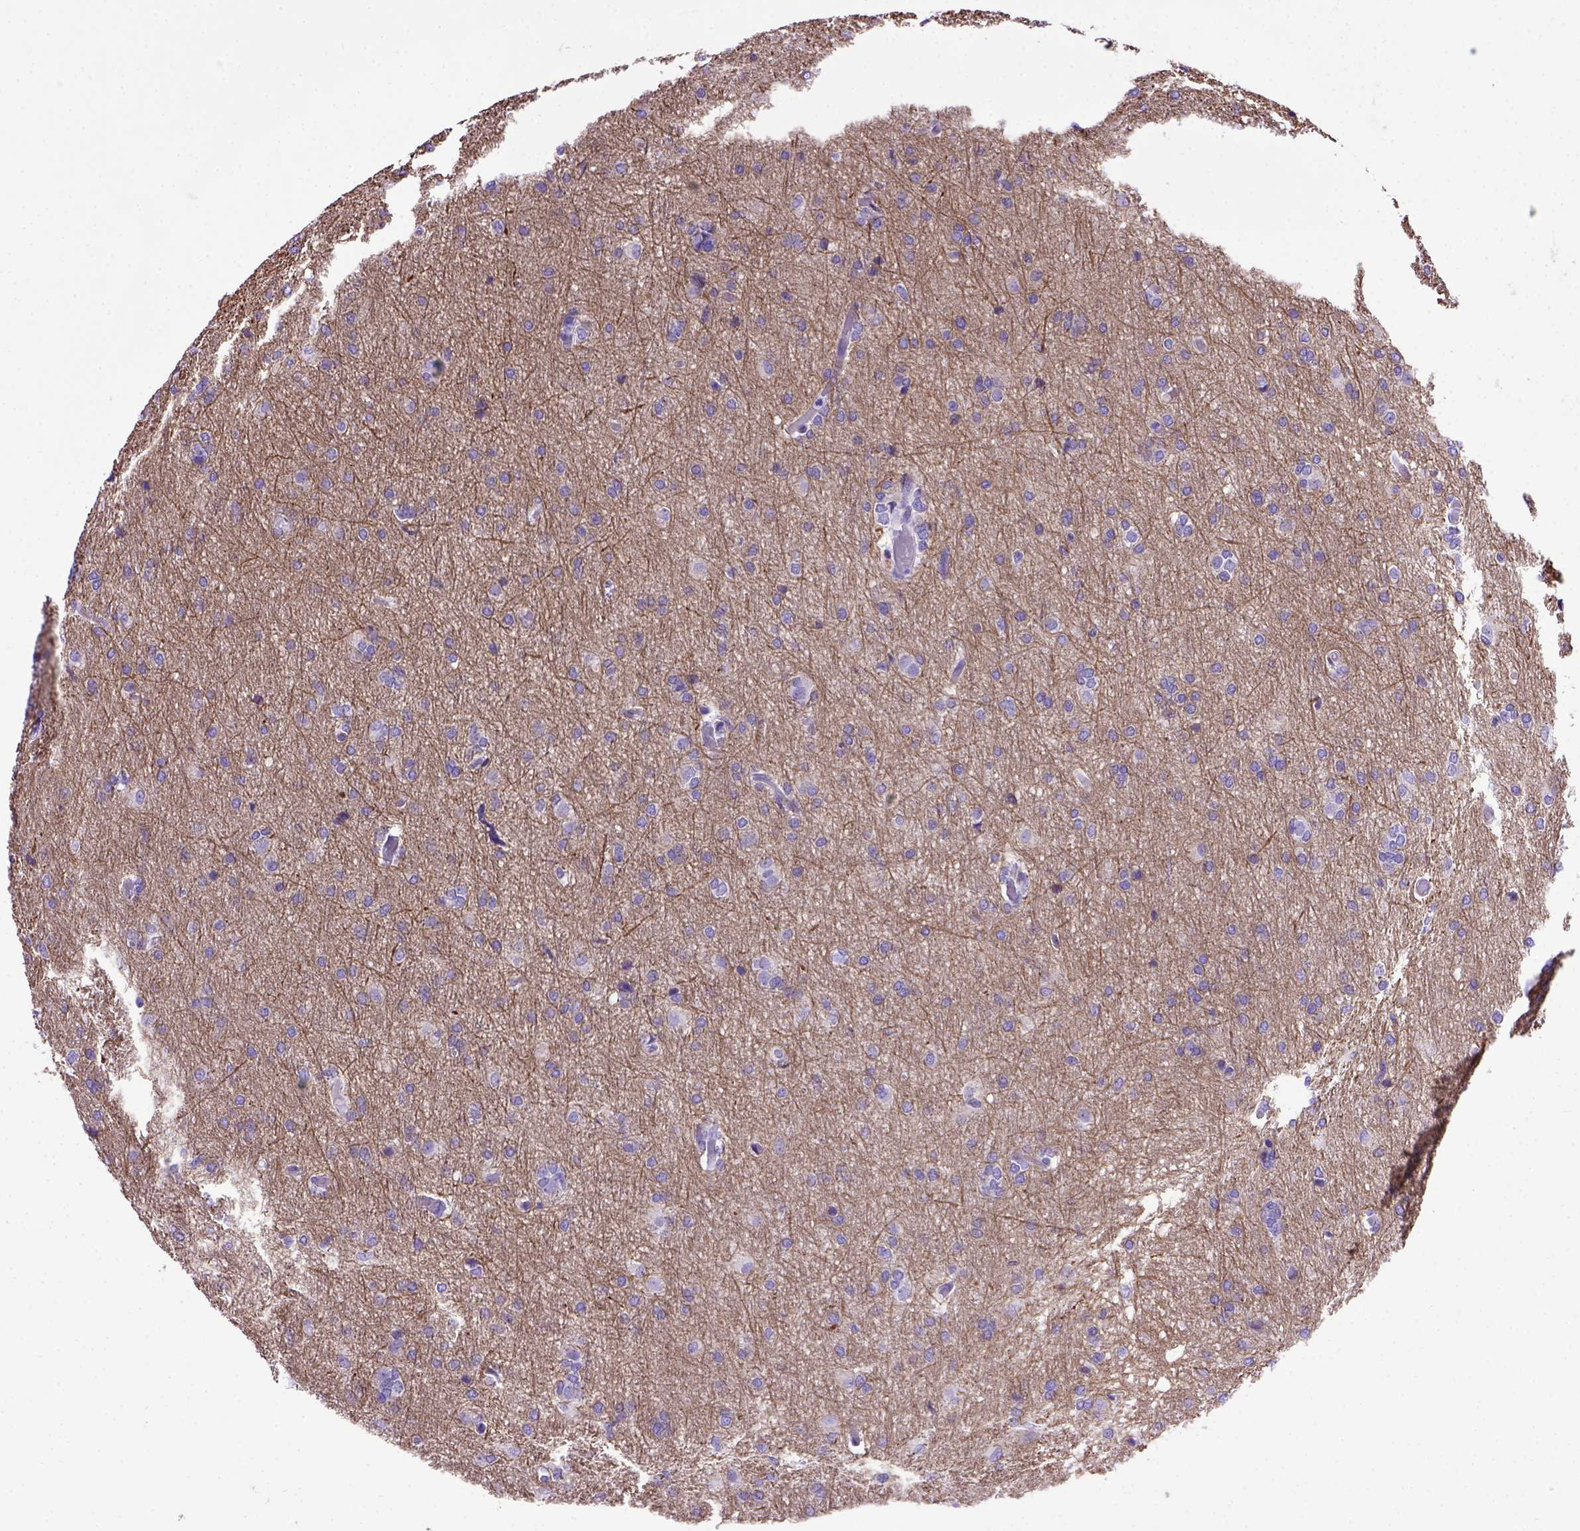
{"staining": {"intensity": "negative", "quantity": "none", "location": "none"}, "tissue": "glioma", "cell_type": "Tumor cells", "image_type": "cancer", "snomed": [{"axis": "morphology", "description": "Glioma, malignant, High grade"}, {"axis": "topography", "description": "Brain"}], "caption": "Immunohistochemical staining of human high-grade glioma (malignant) exhibits no significant staining in tumor cells.", "gene": "ADAM12", "patient": {"sex": "male", "age": 68}}